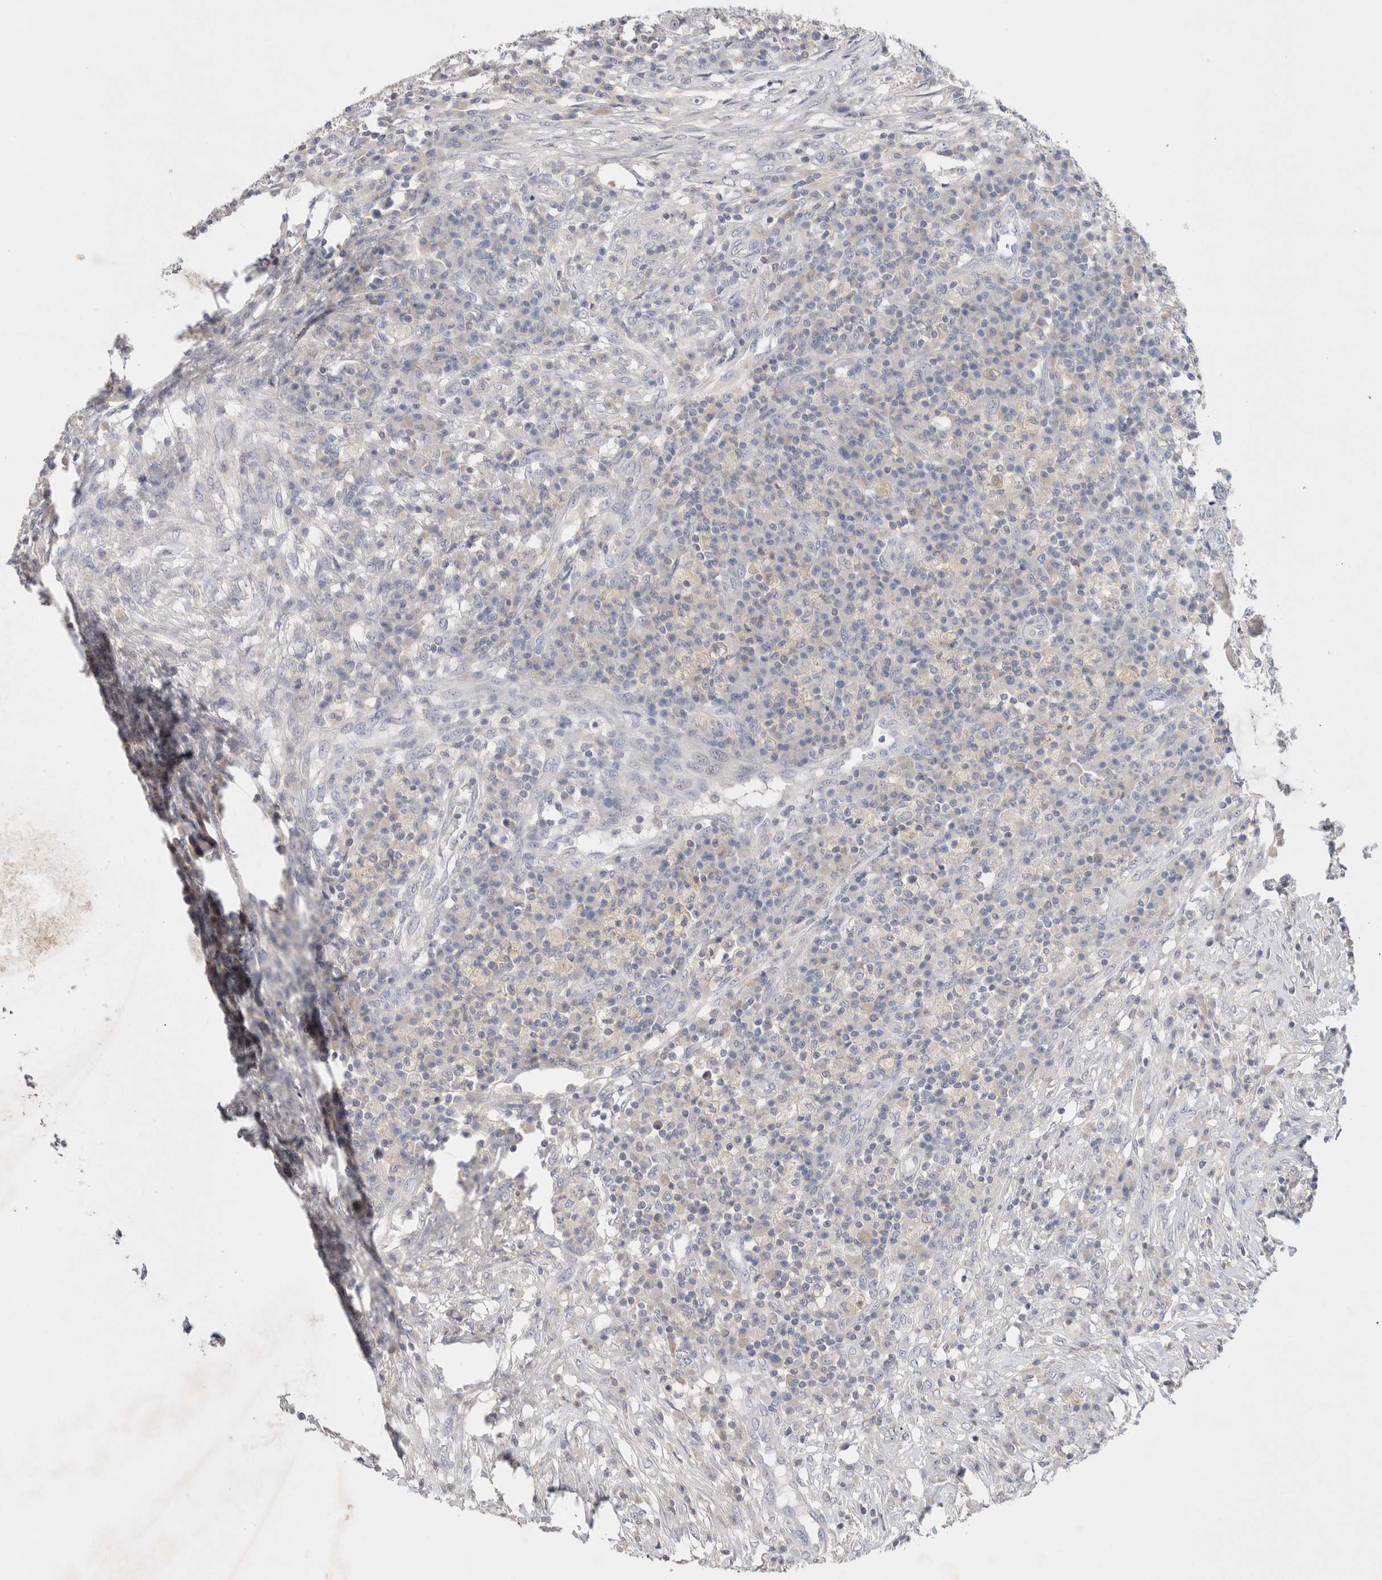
{"staining": {"intensity": "negative", "quantity": "none", "location": "none"}, "tissue": "colorectal cancer", "cell_type": "Tumor cells", "image_type": "cancer", "snomed": [{"axis": "morphology", "description": "Adenocarcinoma, NOS"}, {"axis": "topography", "description": "Colon"}], "caption": "The immunohistochemistry (IHC) histopathology image has no significant staining in tumor cells of adenocarcinoma (colorectal) tissue.", "gene": "MPP2", "patient": {"sex": "male", "age": 83}}